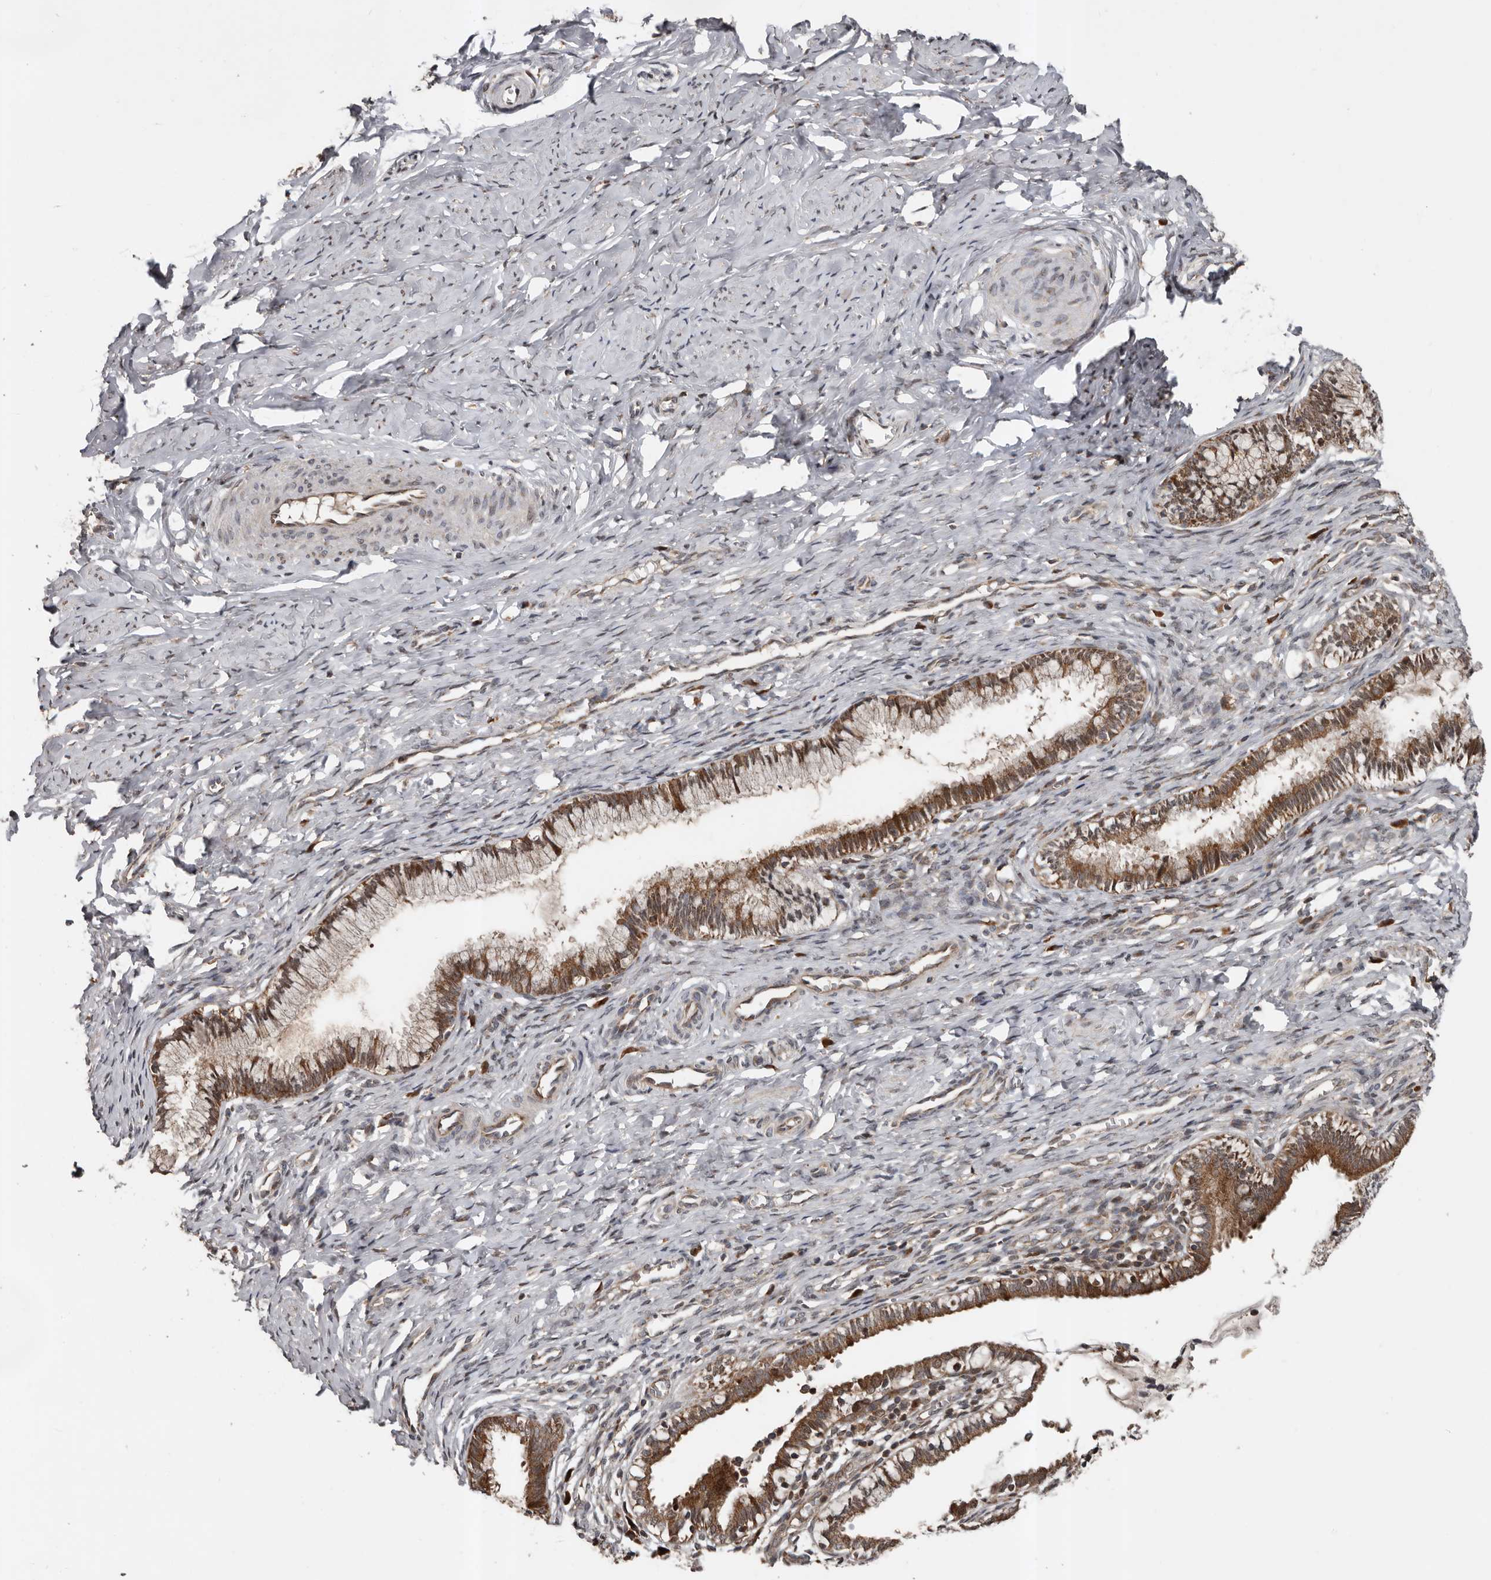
{"staining": {"intensity": "moderate", "quantity": "25%-75%", "location": "cytoplasmic/membranous"}, "tissue": "cervix", "cell_type": "Glandular cells", "image_type": "normal", "snomed": [{"axis": "morphology", "description": "Normal tissue, NOS"}, {"axis": "topography", "description": "Cervix"}], "caption": "Brown immunohistochemical staining in benign human cervix shows moderate cytoplasmic/membranous expression in approximately 25%-75% of glandular cells.", "gene": "CCDC190", "patient": {"sex": "female", "age": 27}}